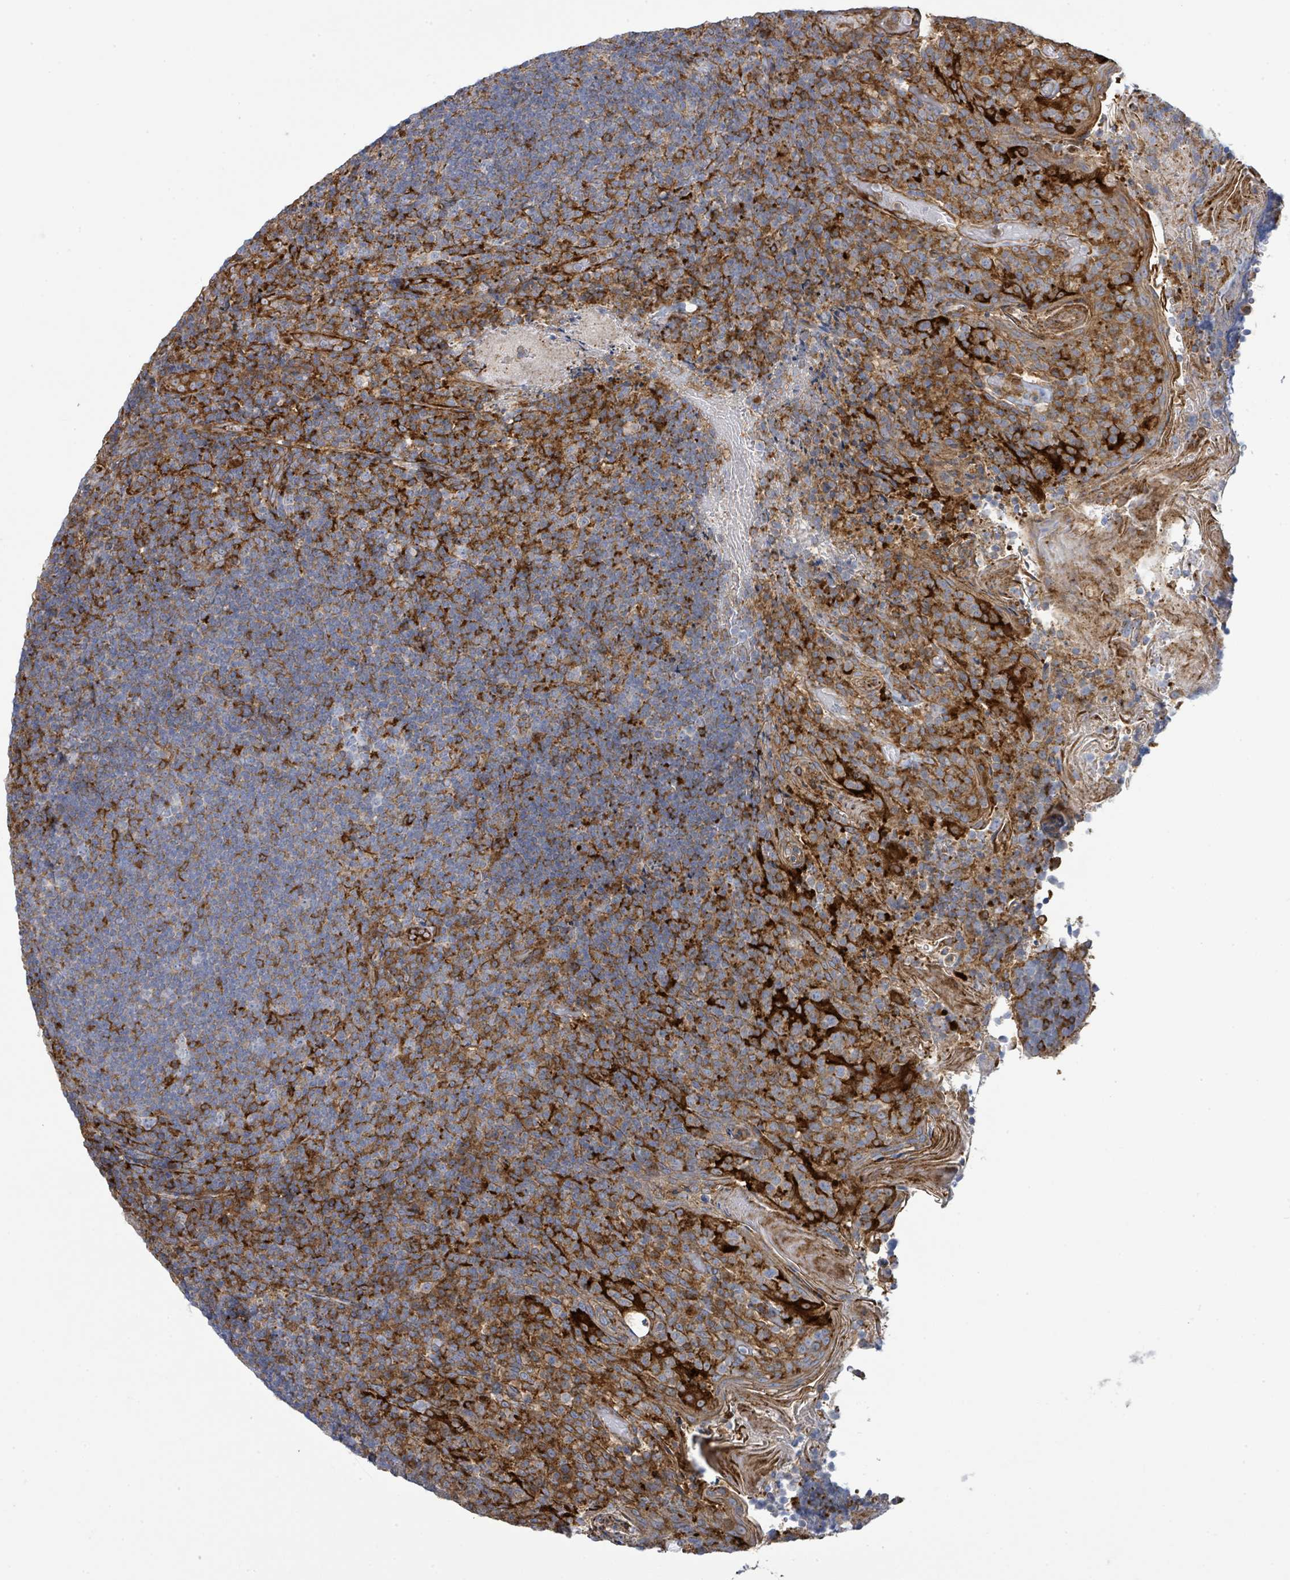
{"staining": {"intensity": "moderate", "quantity": "<25%", "location": "cytoplasmic/membranous"}, "tissue": "tonsil", "cell_type": "Germinal center cells", "image_type": "normal", "snomed": [{"axis": "morphology", "description": "Normal tissue, NOS"}, {"axis": "topography", "description": "Tonsil"}], "caption": "DAB (3,3'-diaminobenzidine) immunohistochemical staining of benign tonsil reveals moderate cytoplasmic/membranous protein expression in about <25% of germinal center cells.", "gene": "EGFL7", "patient": {"sex": "female", "age": 10}}